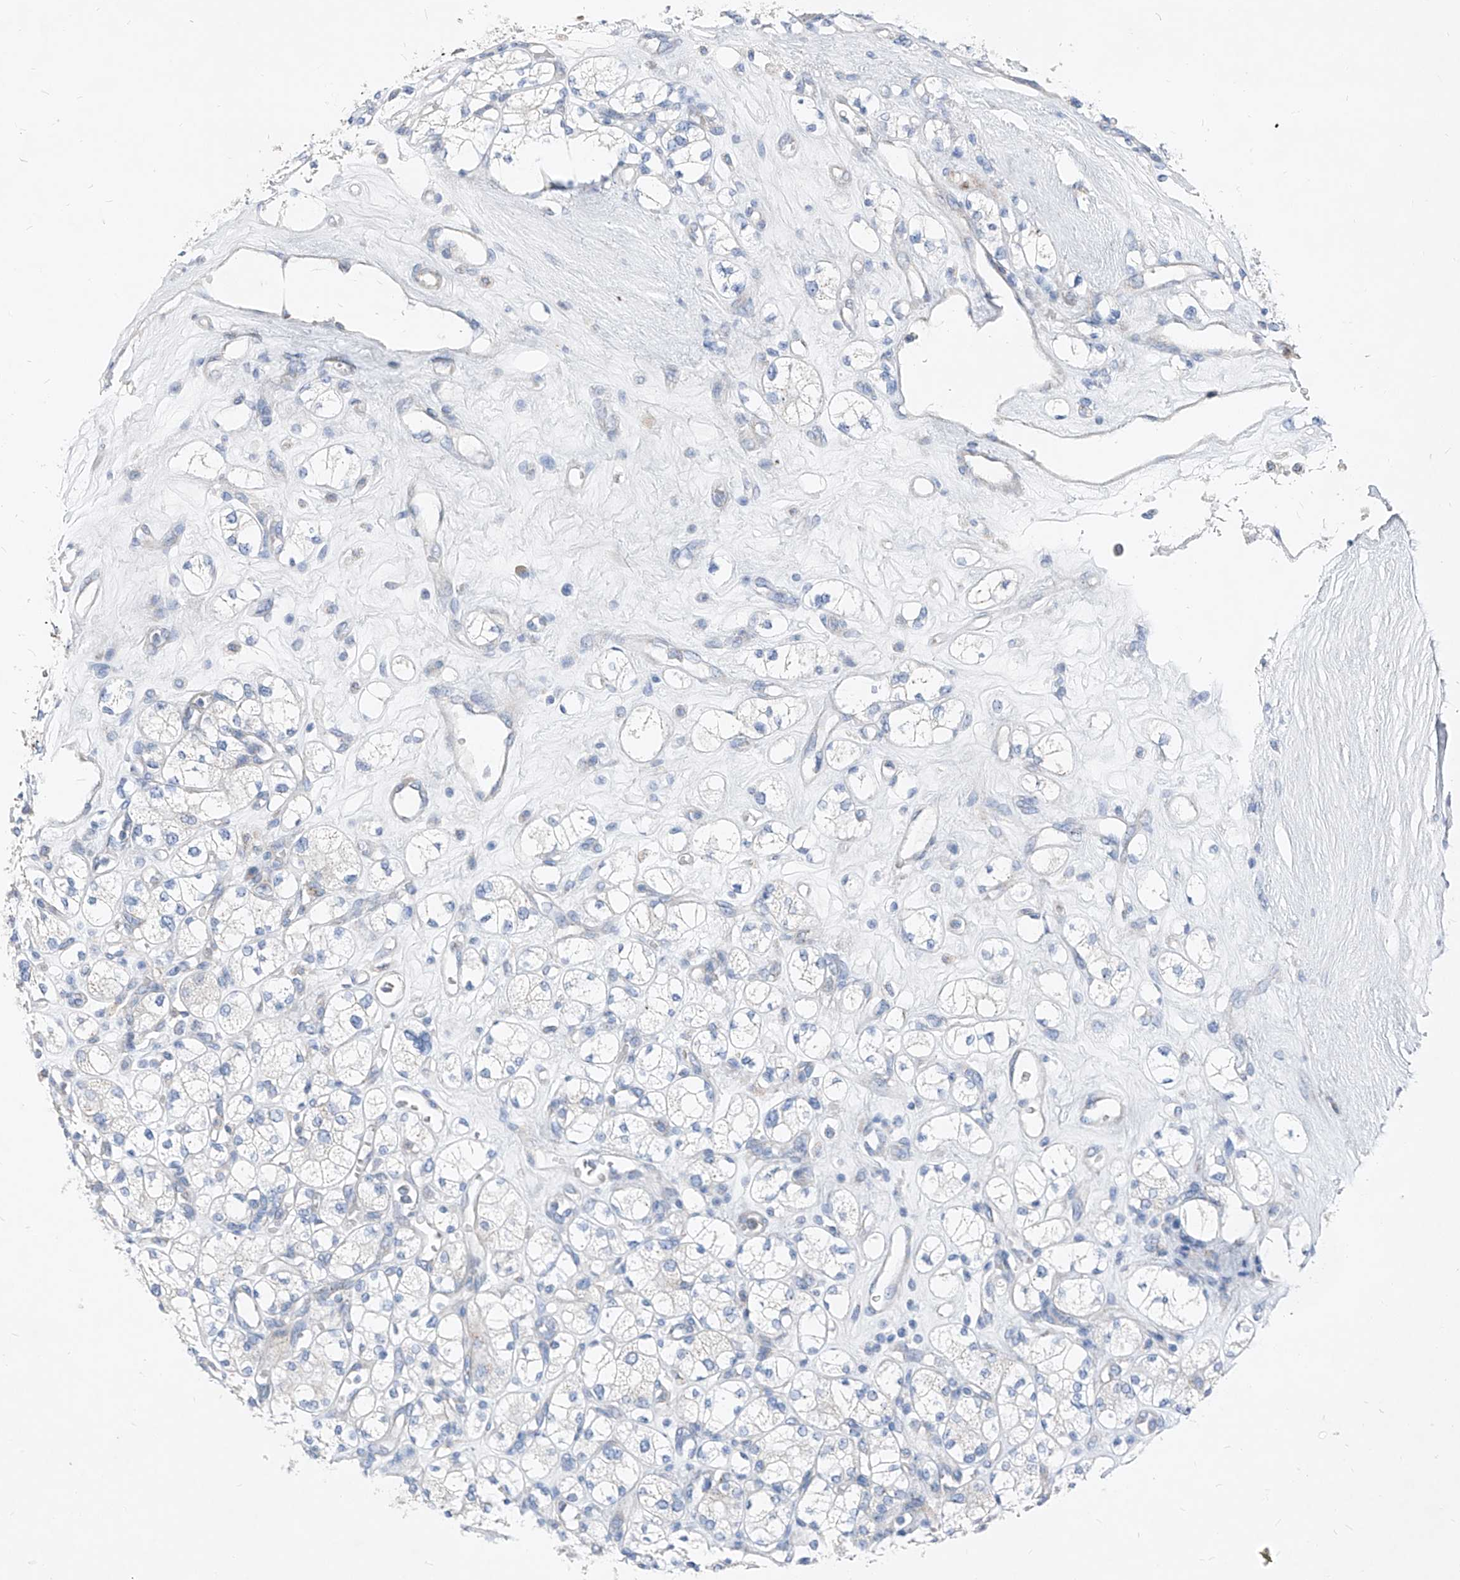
{"staining": {"intensity": "negative", "quantity": "none", "location": "none"}, "tissue": "renal cancer", "cell_type": "Tumor cells", "image_type": "cancer", "snomed": [{"axis": "morphology", "description": "Adenocarcinoma, NOS"}, {"axis": "topography", "description": "Kidney"}], "caption": "This is a image of immunohistochemistry staining of renal adenocarcinoma, which shows no positivity in tumor cells.", "gene": "AGPS", "patient": {"sex": "male", "age": 77}}